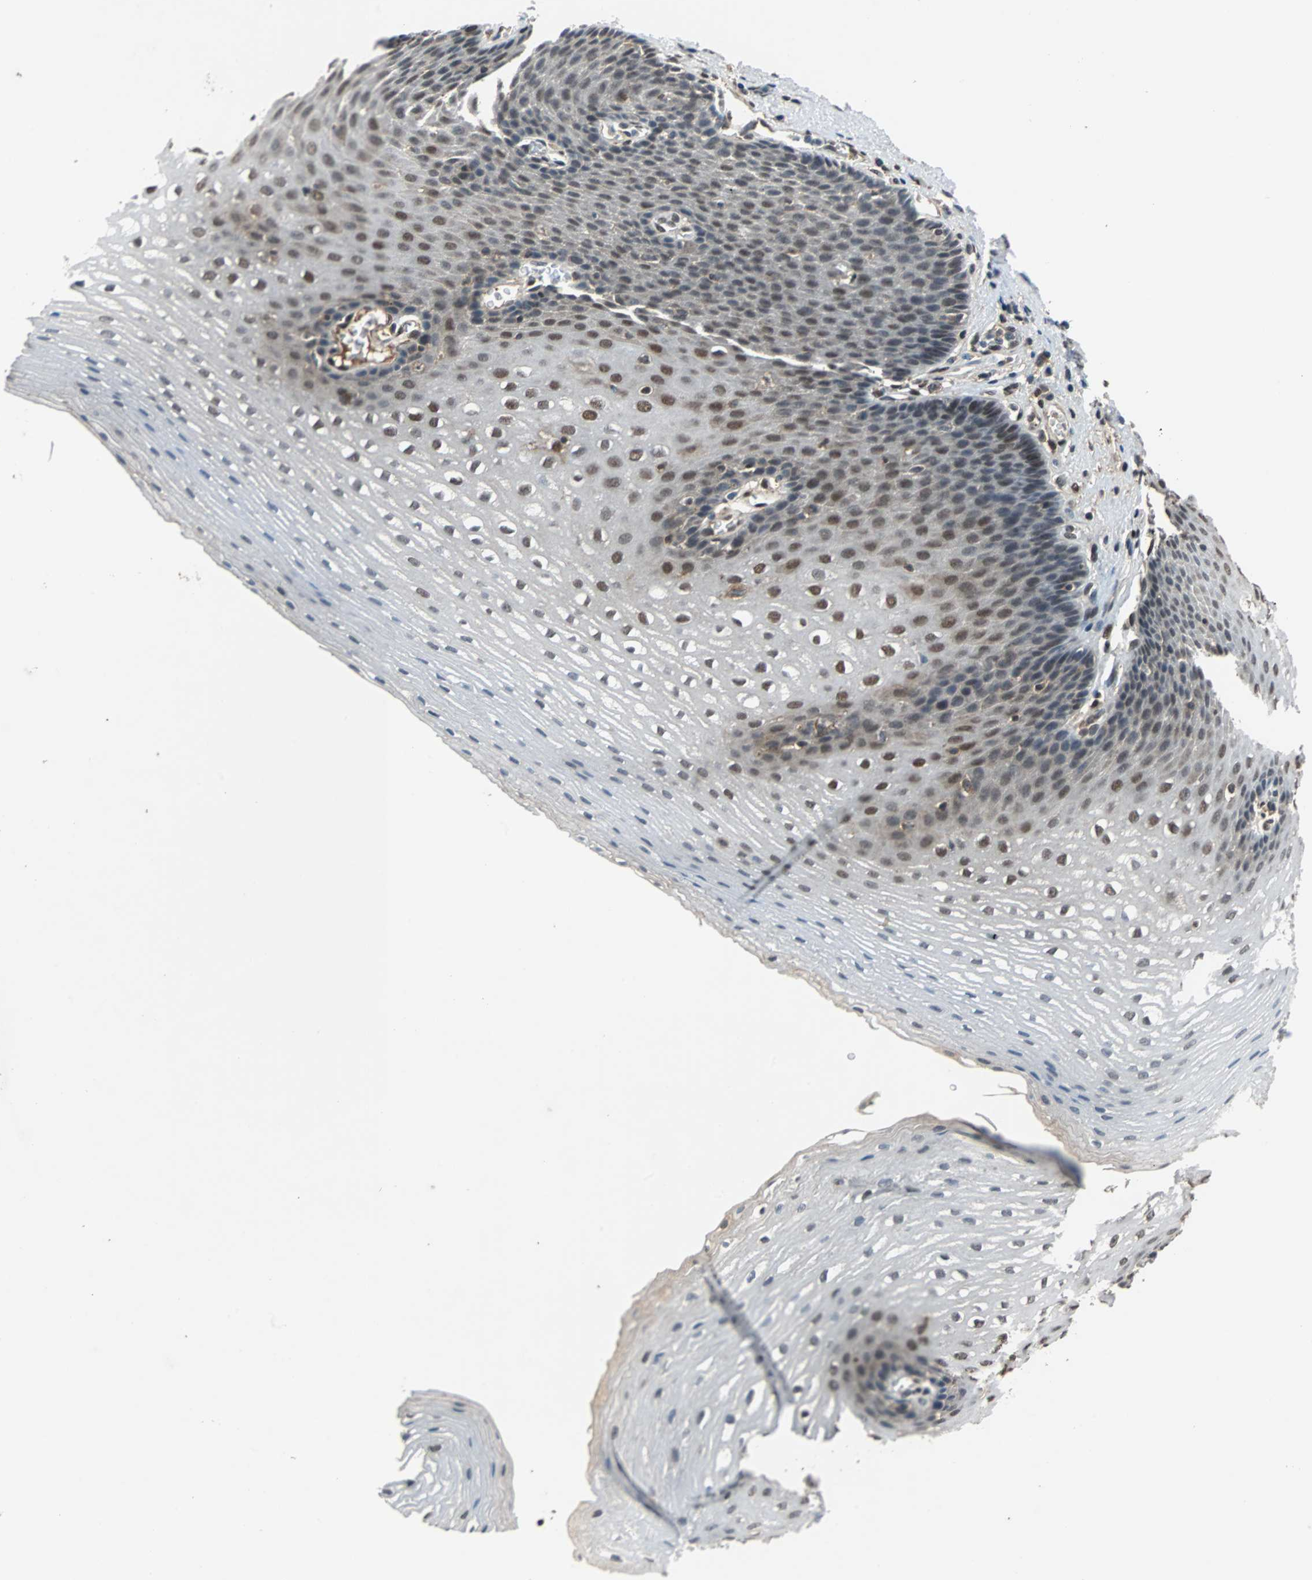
{"staining": {"intensity": "moderate", "quantity": "<25%", "location": "nuclear"}, "tissue": "esophagus", "cell_type": "Squamous epithelial cells", "image_type": "normal", "snomed": [{"axis": "morphology", "description": "Normal tissue, NOS"}, {"axis": "topography", "description": "Esophagus"}], "caption": "Brown immunohistochemical staining in benign esophagus exhibits moderate nuclear positivity in about <25% of squamous epithelial cells. Immunohistochemistry (ihc) stains the protein of interest in brown and the nuclei are stained blue.", "gene": "PHC1", "patient": {"sex": "male", "age": 48}}